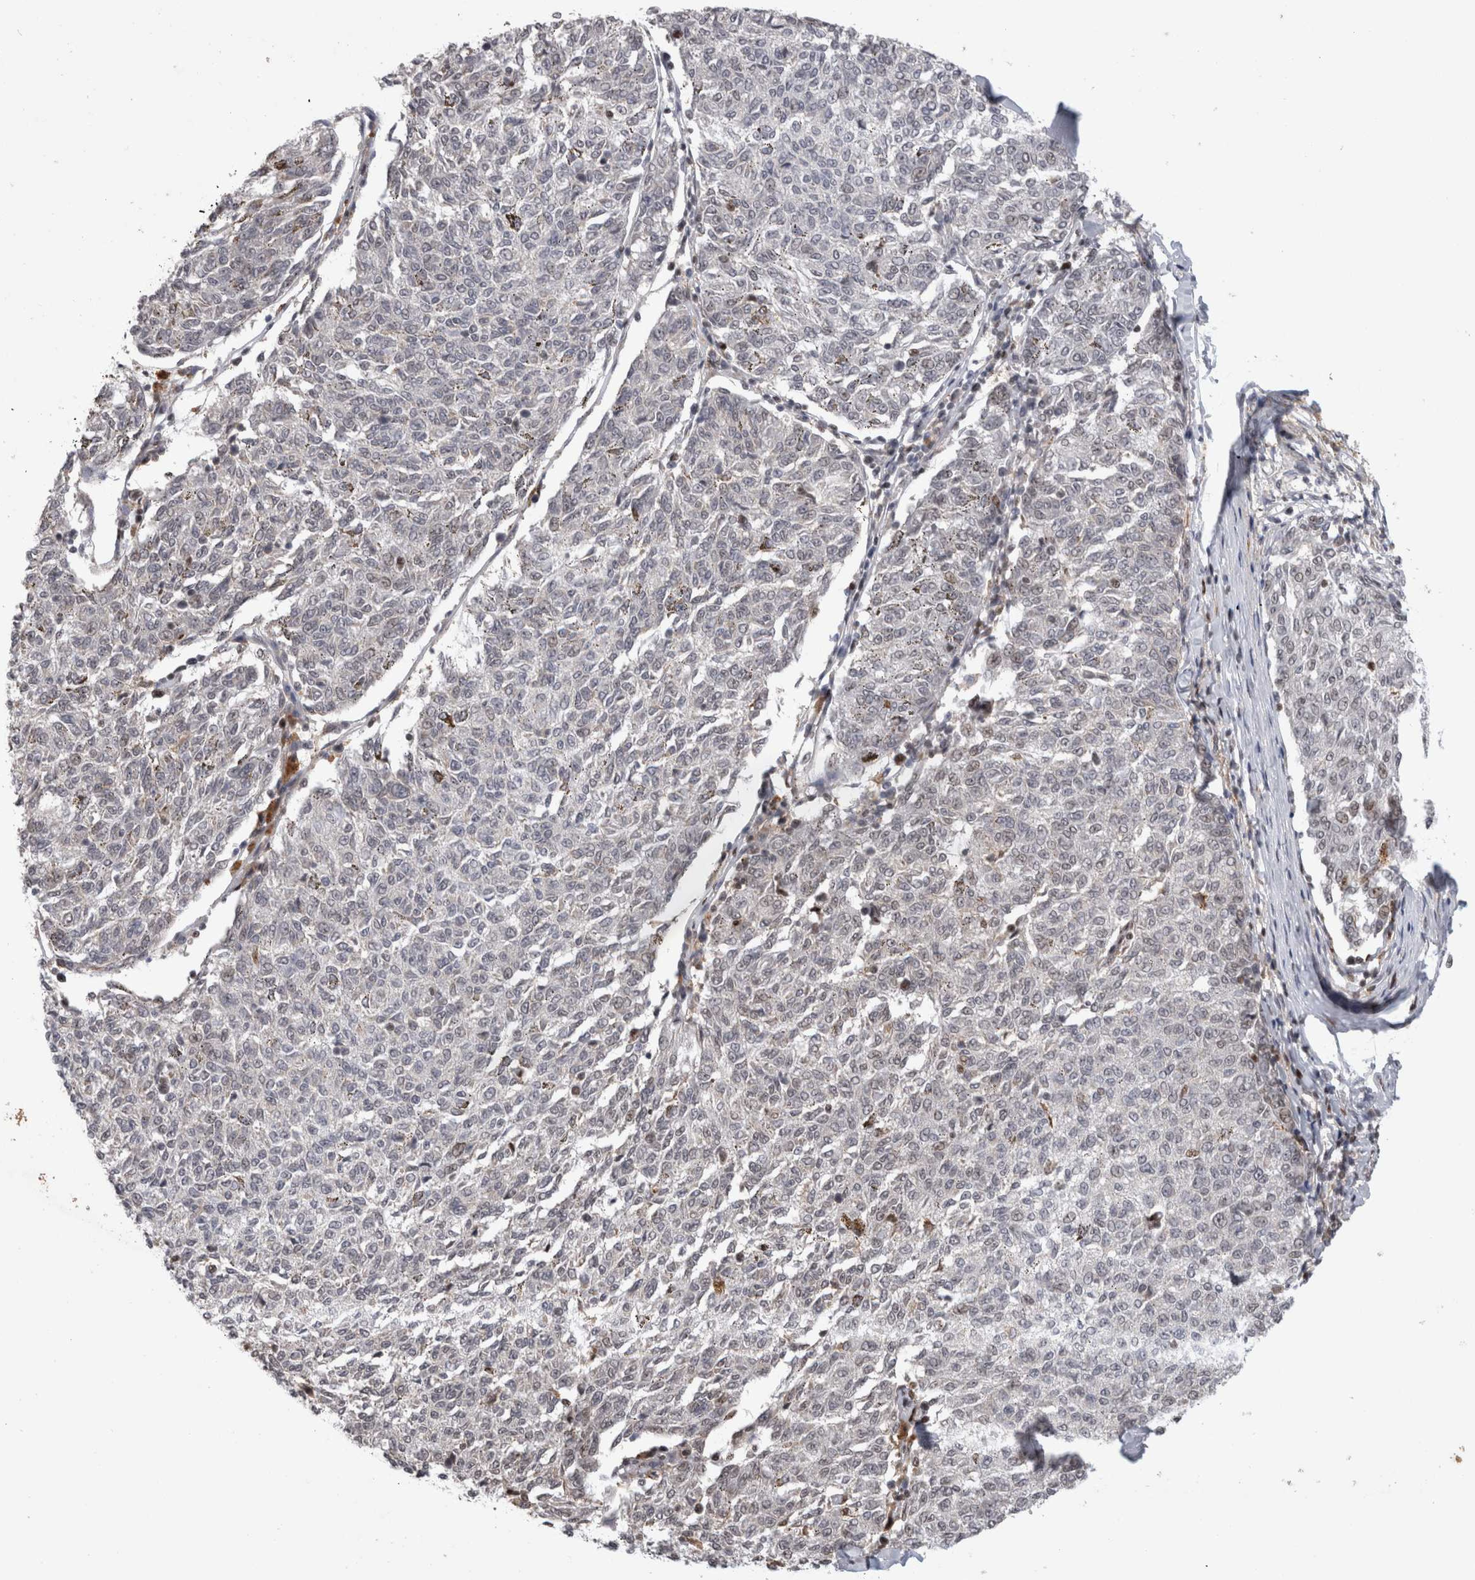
{"staining": {"intensity": "negative", "quantity": "none", "location": "none"}, "tissue": "melanoma", "cell_type": "Tumor cells", "image_type": "cancer", "snomed": [{"axis": "morphology", "description": "Malignant melanoma, NOS"}, {"axis": "topography", "description": "Skin"}], "caption": "High magnification brightfield microscopy of melanoma stained with DAB (brown) and counterstained with hematoxylin (blue): tumor cells show no significant expression. The staining is performed using DAB brown chromogen with nuclei counter-stained in using hematoxylin.", "gene": "SRARP", "patient": {"sex": "female", "age": 72}}